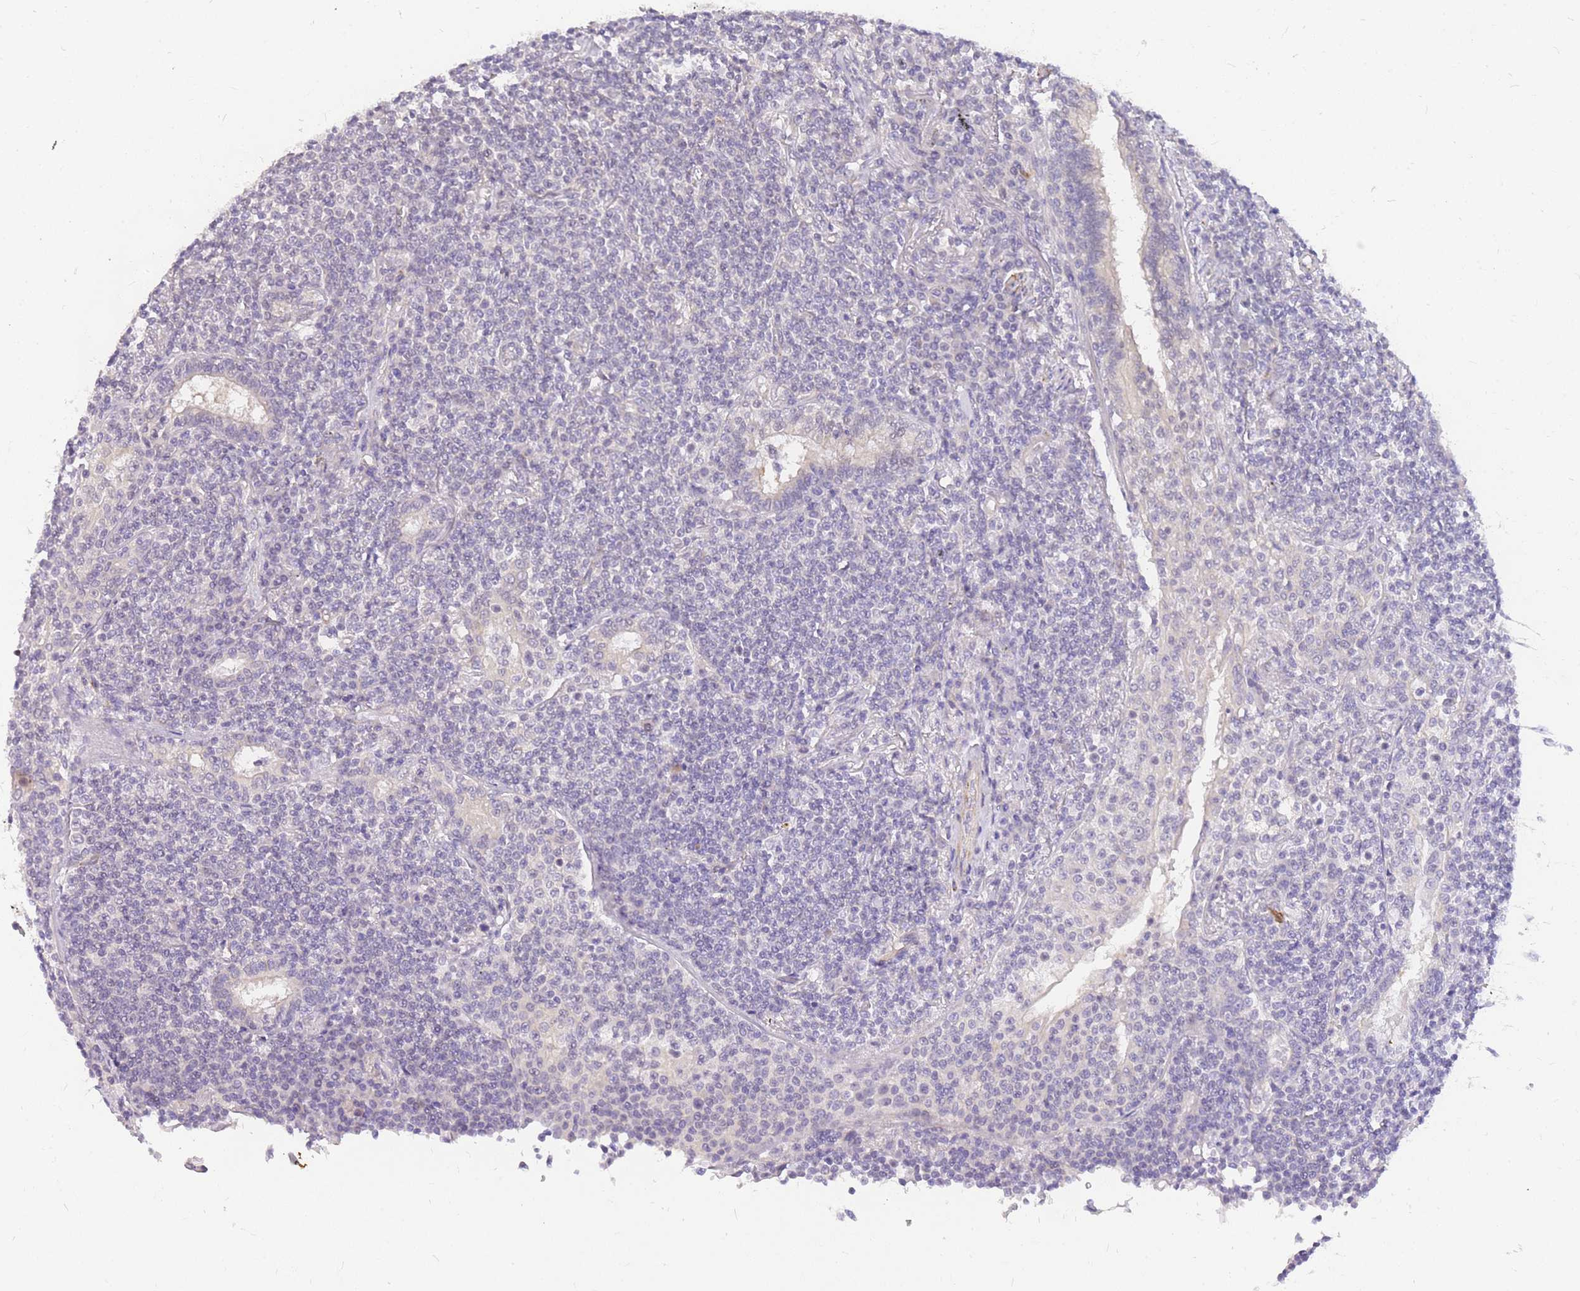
{"staining": {"intensity": "negative", "quantity": "none", "location": "none"}, "tissue": "lymphoma", "cell_type": "Tumor cells", "image_type": "cancer", "snomed": [{"axis": "morphology", "description": "Malignant lymphoma, non-Hodgkin's type, Low grade"}, {"axis": "topography", "description": "Lung"}], "caption": "DAB immunohistochemical staining of lymphoma displays no significant staining in tumor cells. (DAB IHC, high magnification).", "gene": "S100PBP", "patient": {"sex": "female", "age": 71}}